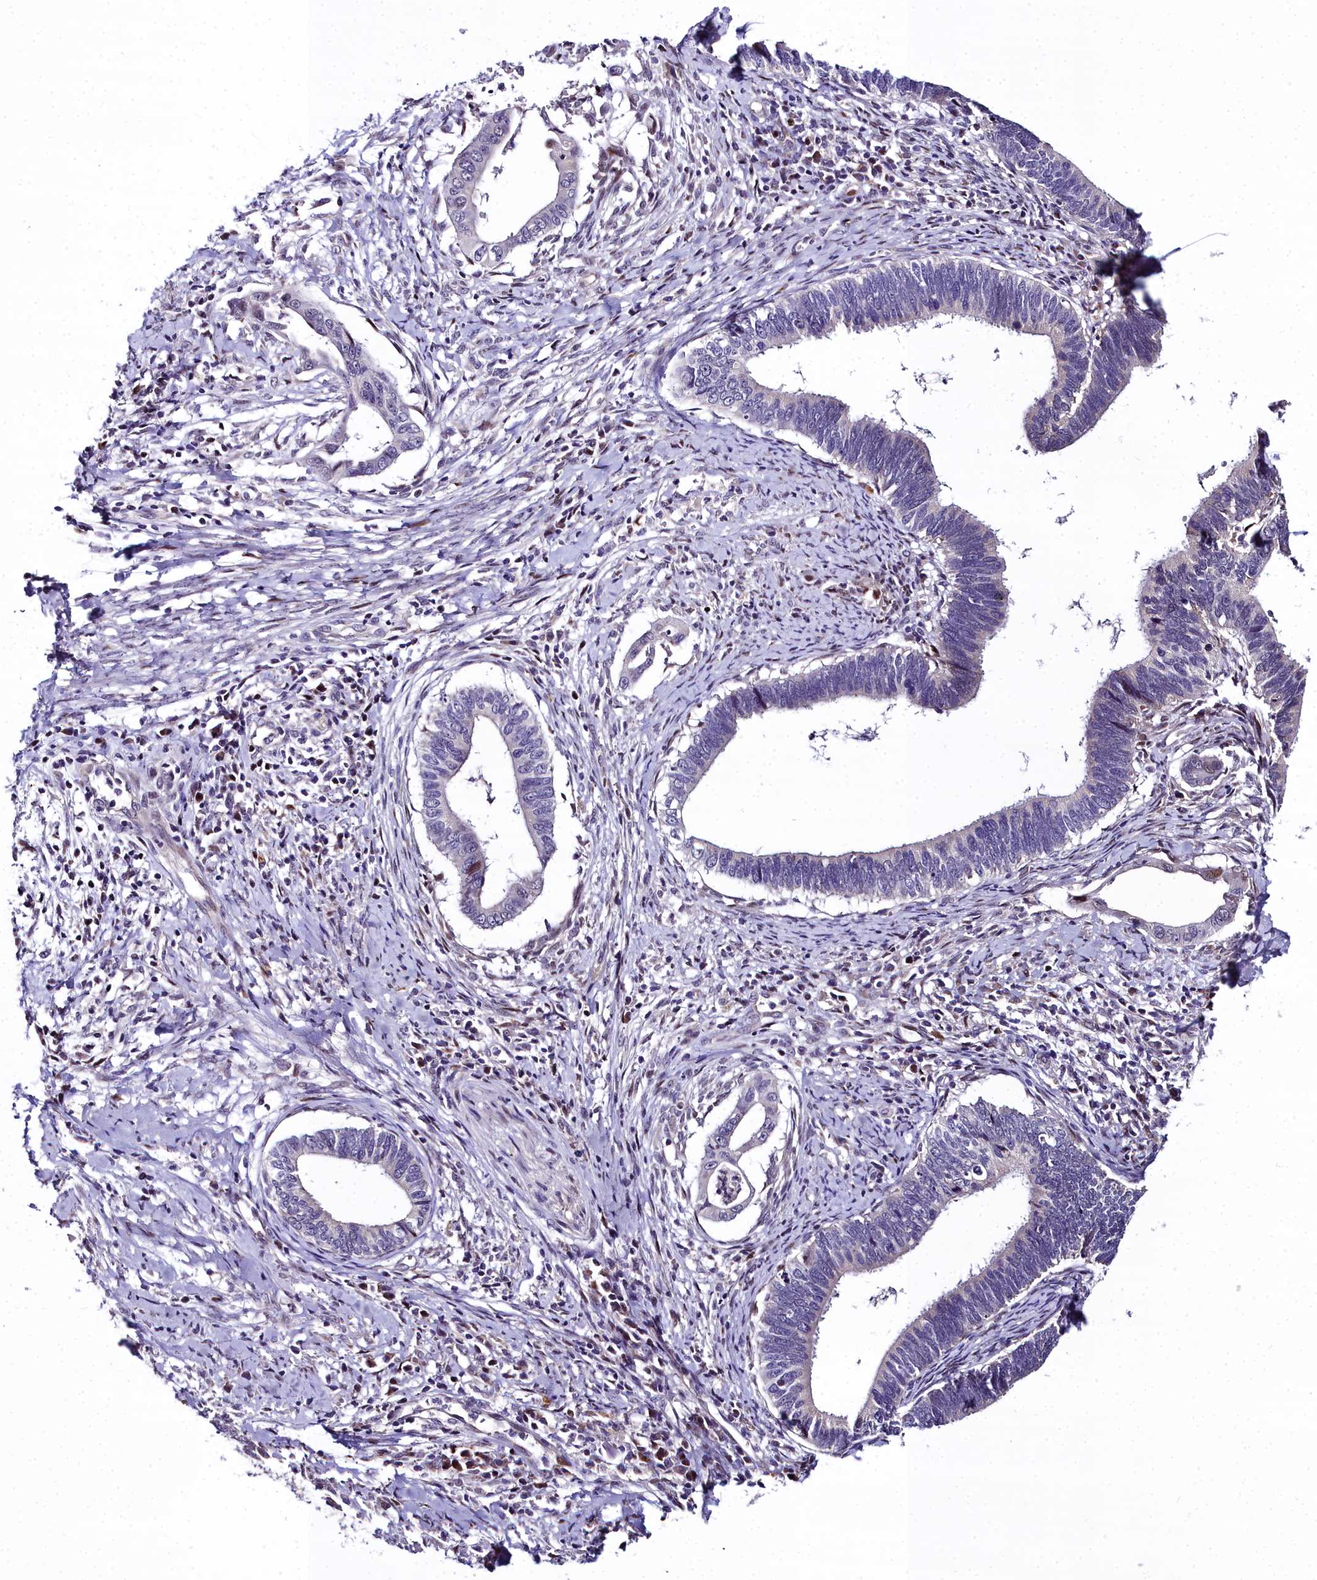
{"staining": {"intensity": "negative", "quantity": "none", "location": "none"}, "tissue": "cervical cancer", "cell_type": "Tumor cells", "image_type": "cancer", "snomed": [{"axis": "morphology", "description": "Adenocarcinoma, NOS"}, {"axis": "topography", "description": "Cervix"}], "caption": "DAB (3,3'-diaminobenzidine) immunohistochemical staining of human cervical cancer displays no significant expression in tumor cells. (Brightfield microscopy of DAB immunohistochemistry (IHC) at high magnification).", "gene": "AP1M1", "patient": {"sex": "female", "age": 42}}